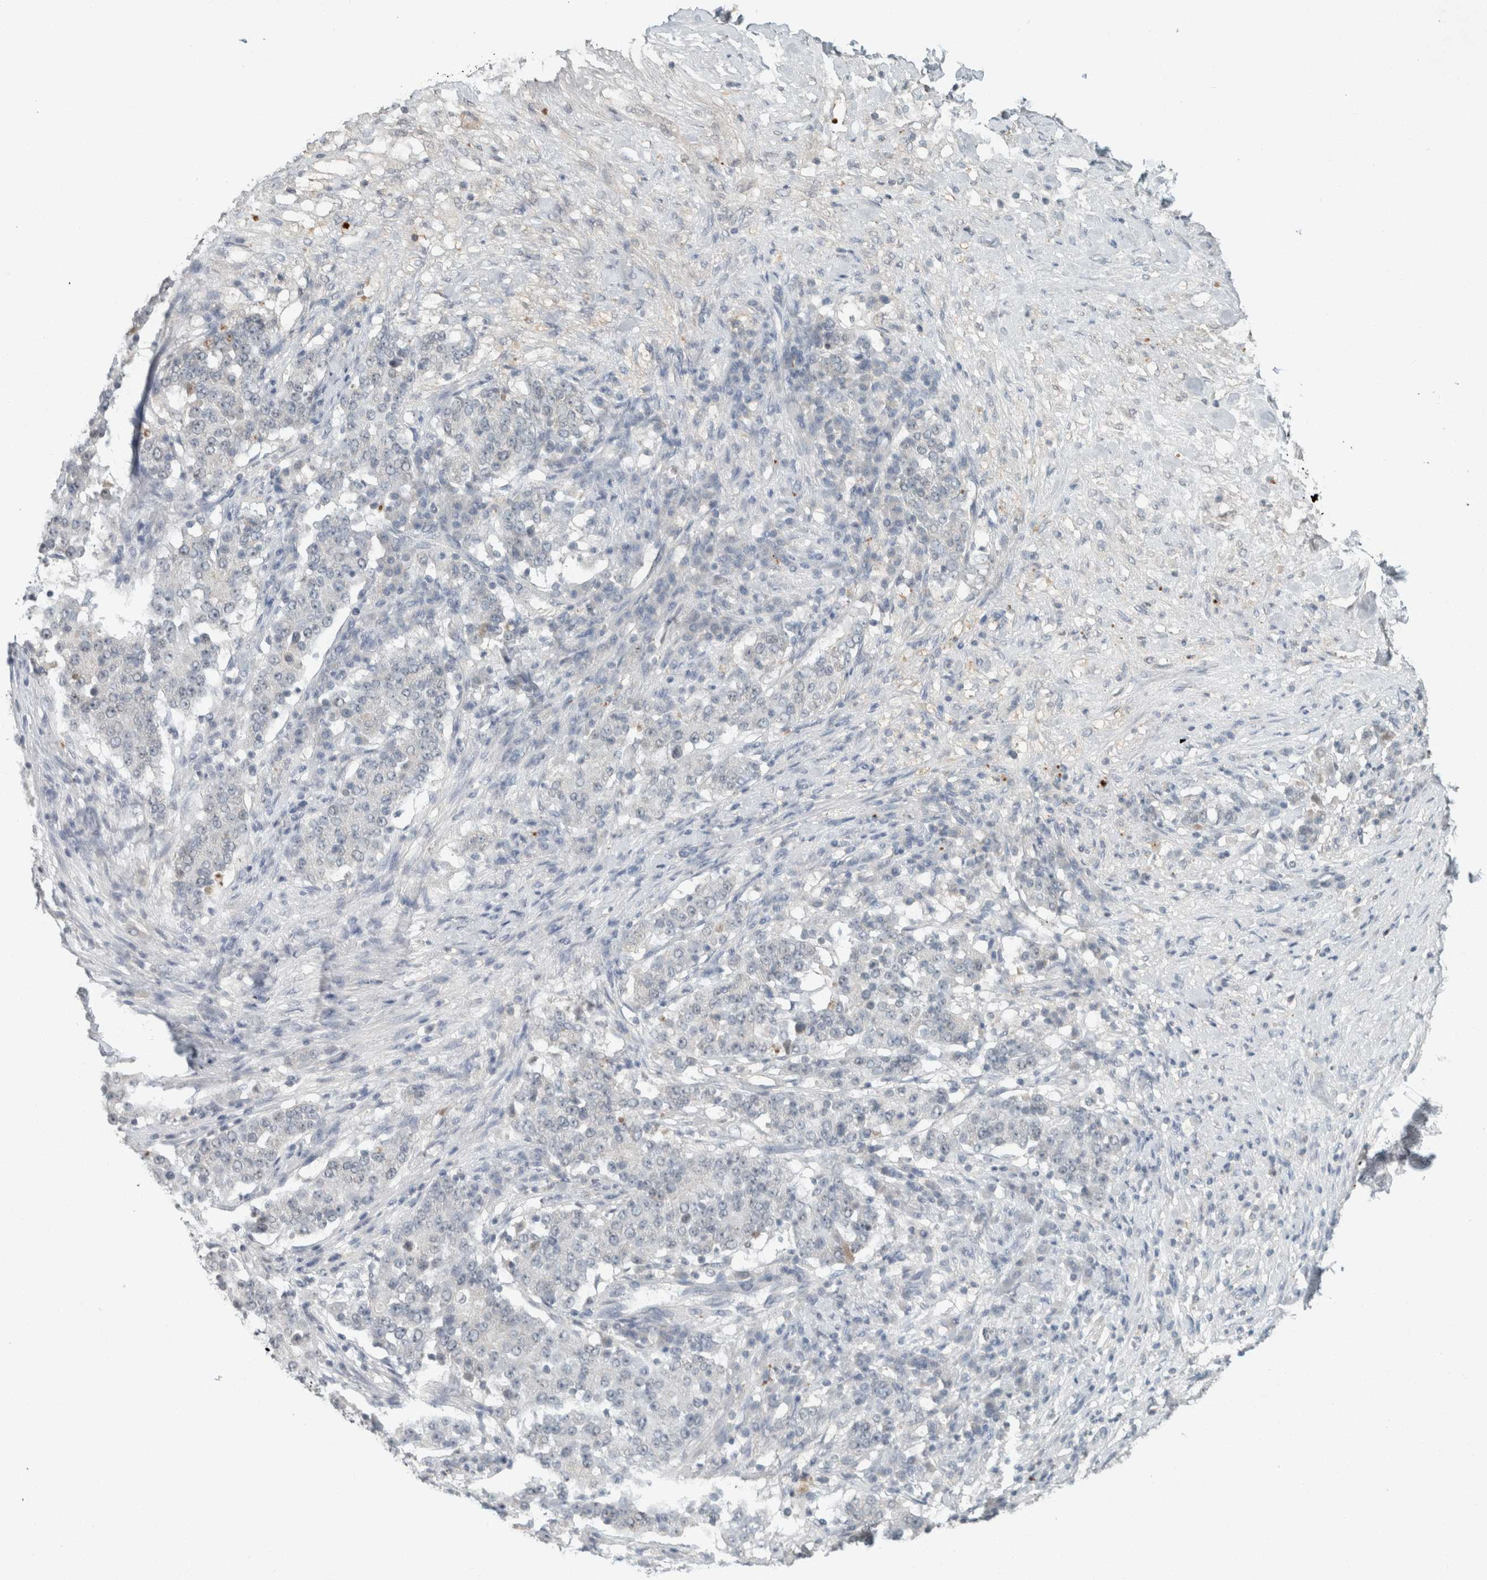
{"staining": {"intensity": "negative", "quantity": "none", "location": "none"}, "tissue": "stomach cancer", "cell_type": "Tumor cells", "image_type": "cancer", "snomed": [{"axis": "morphology", "description": "Adenocarcinoma, NOS"}, {"axis": "topography", "description": "Stomach"}], "caption": "Tumor cells are negative for protein expression in human stomach cancer (adenocarcinoma).", "gene": "TRIT1", "patient": {"sex": "male", "age": 59}}